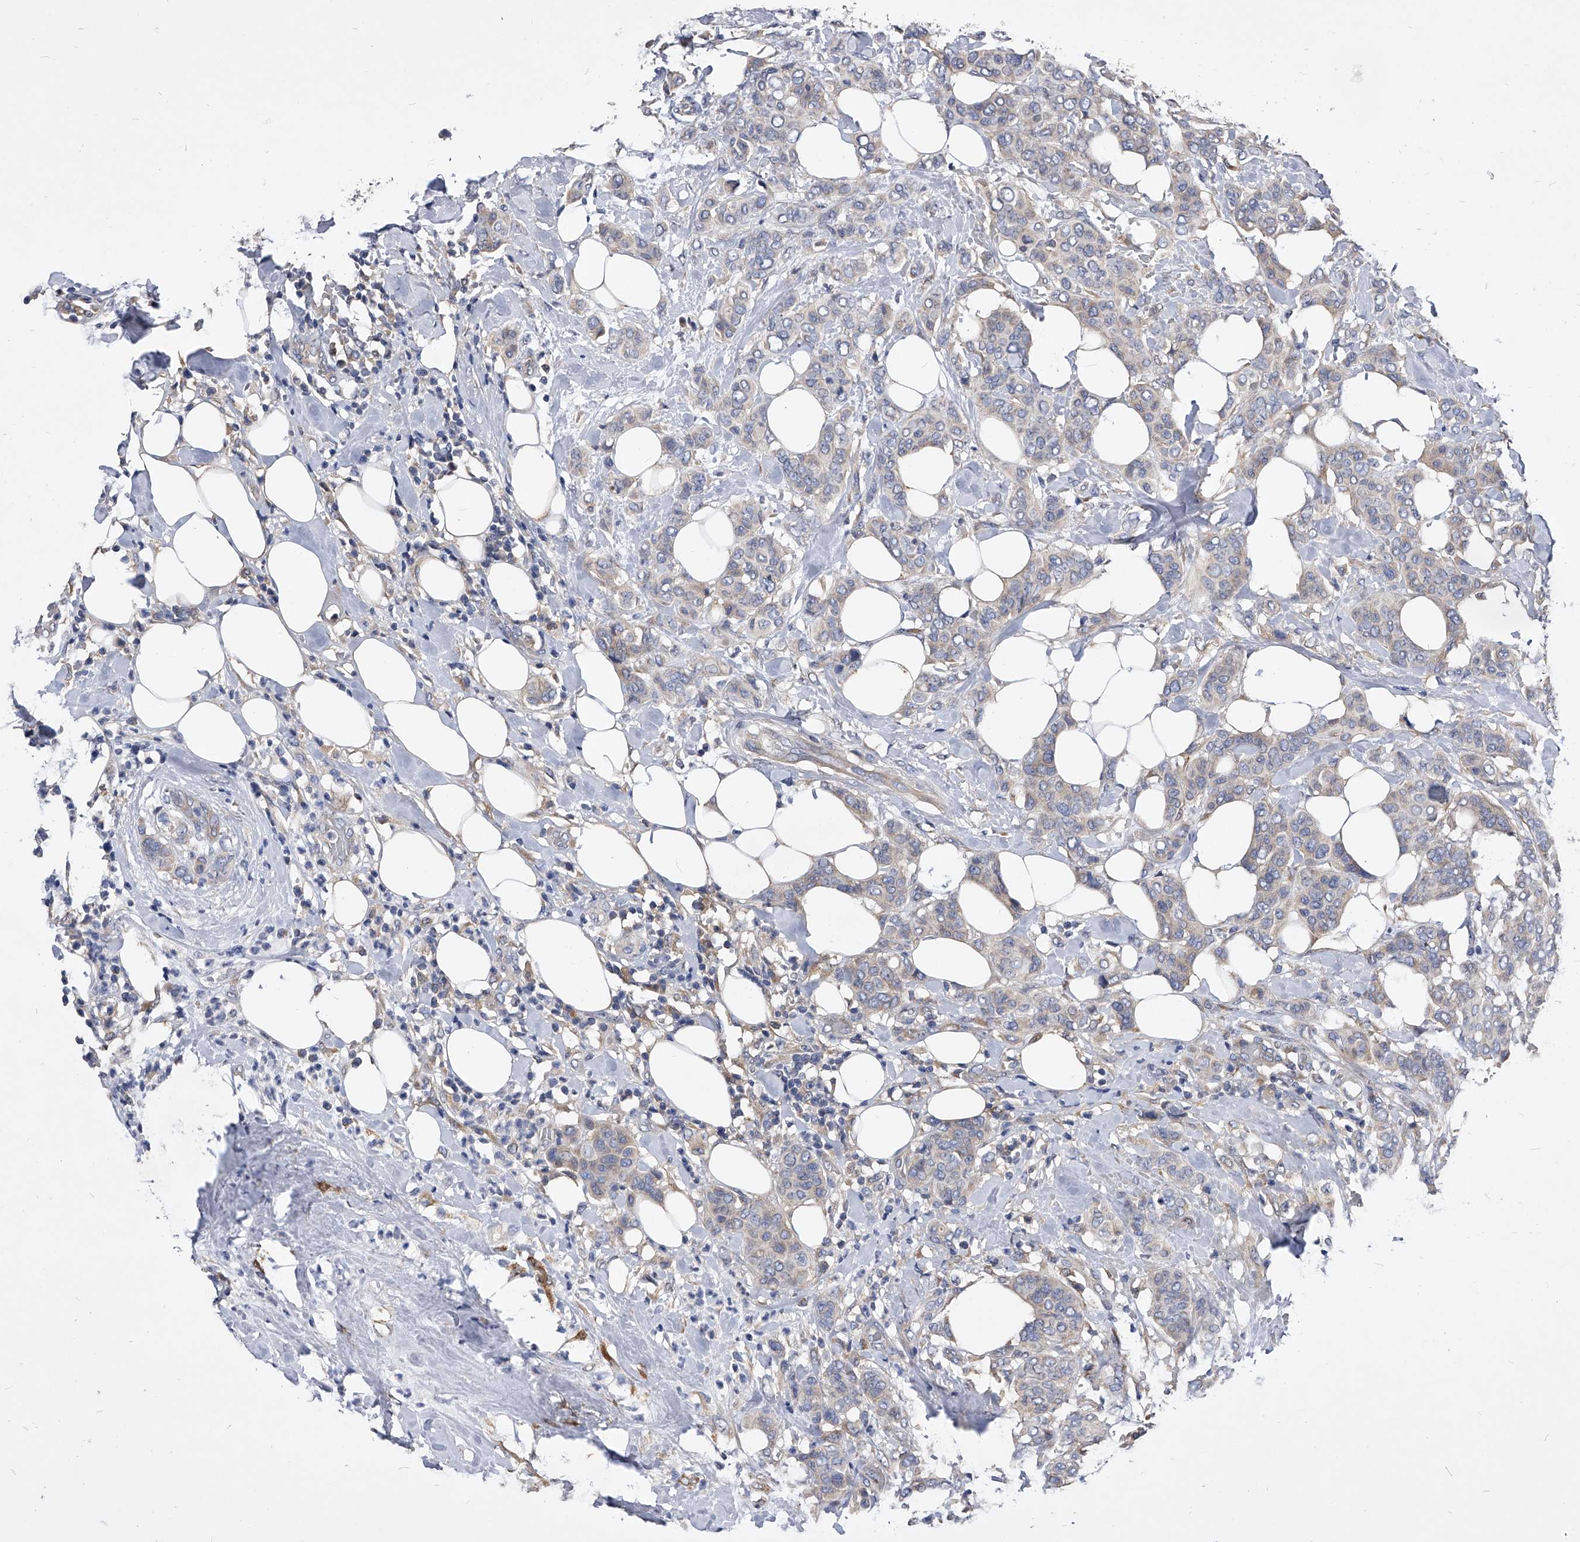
{"staining": {"intensity": "negative", "quantity": "none", "location": "none"}, "tissue": "breast cancer", "cell_type": "Tumor cells", "image_type": "cancer", "snomed": [{"axis": "morphology", "description": "Lobular carcinoma"}, {"axis": "topography", "description": "Breast"}], "caption": "An image of breast lobular carcinoma stained for a protein reveals no brown staining in tumor cells.", "gene": "ARL4C", "patient": {"sex": "female", "age": 51}}